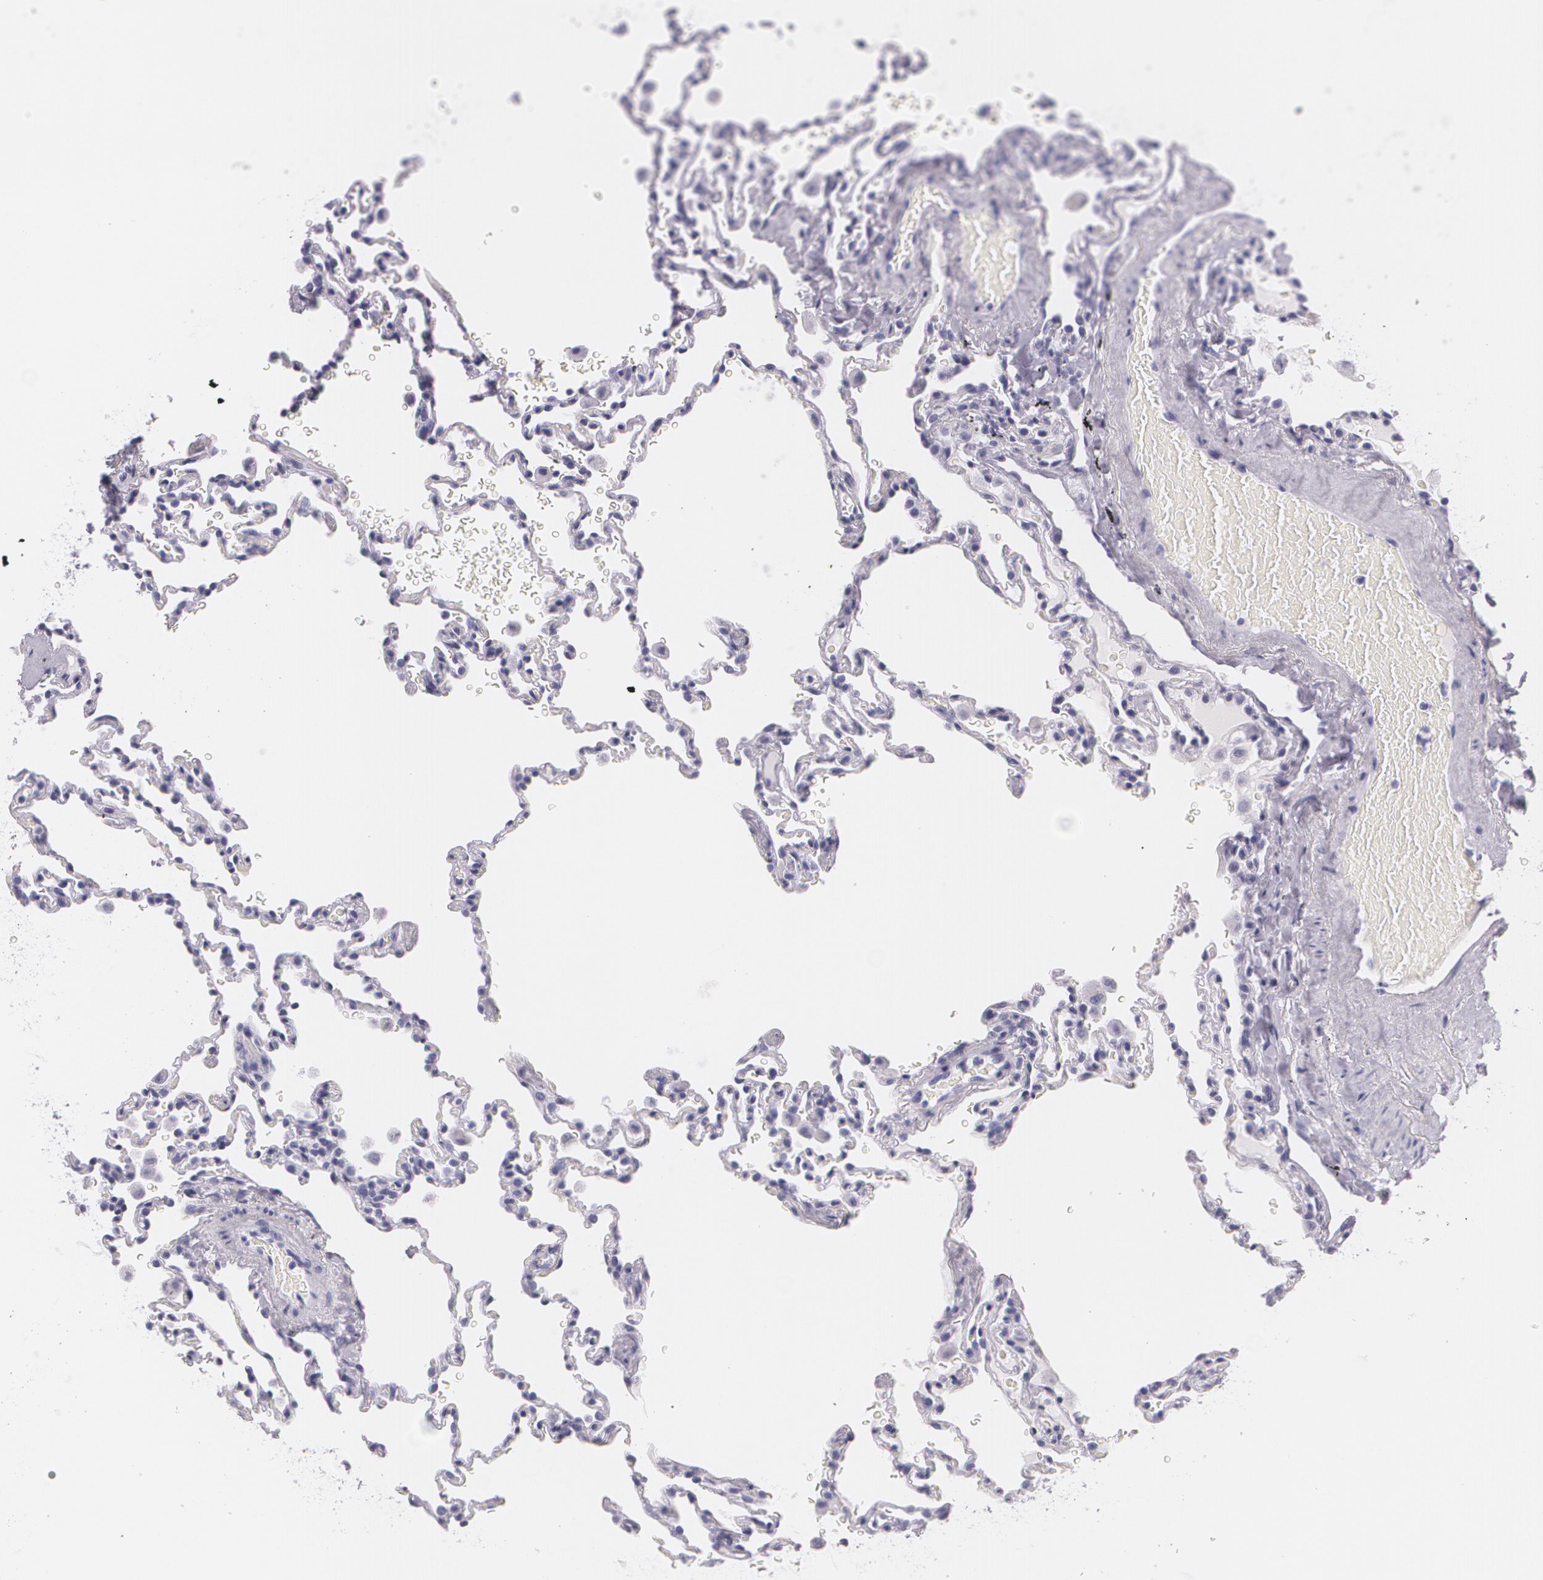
{"staining": {"intensity": "negative", "quantity": "none", "location": "none"}, "tissue": "lung", "cell_type": "Alveolar cells", "image_type": "normal", "snomed": [{"axis": "morphology", "description": "Normal tissue, NOS"}, {"axis": "topography", "description": "Lung"}], "caption": "This is an immunohistochemistry (IHC) micrograph of benign human lung. There is no expression in alveolar cells.", "gene": "DLG4", "patient": {"sex": "male", "age": 59}}